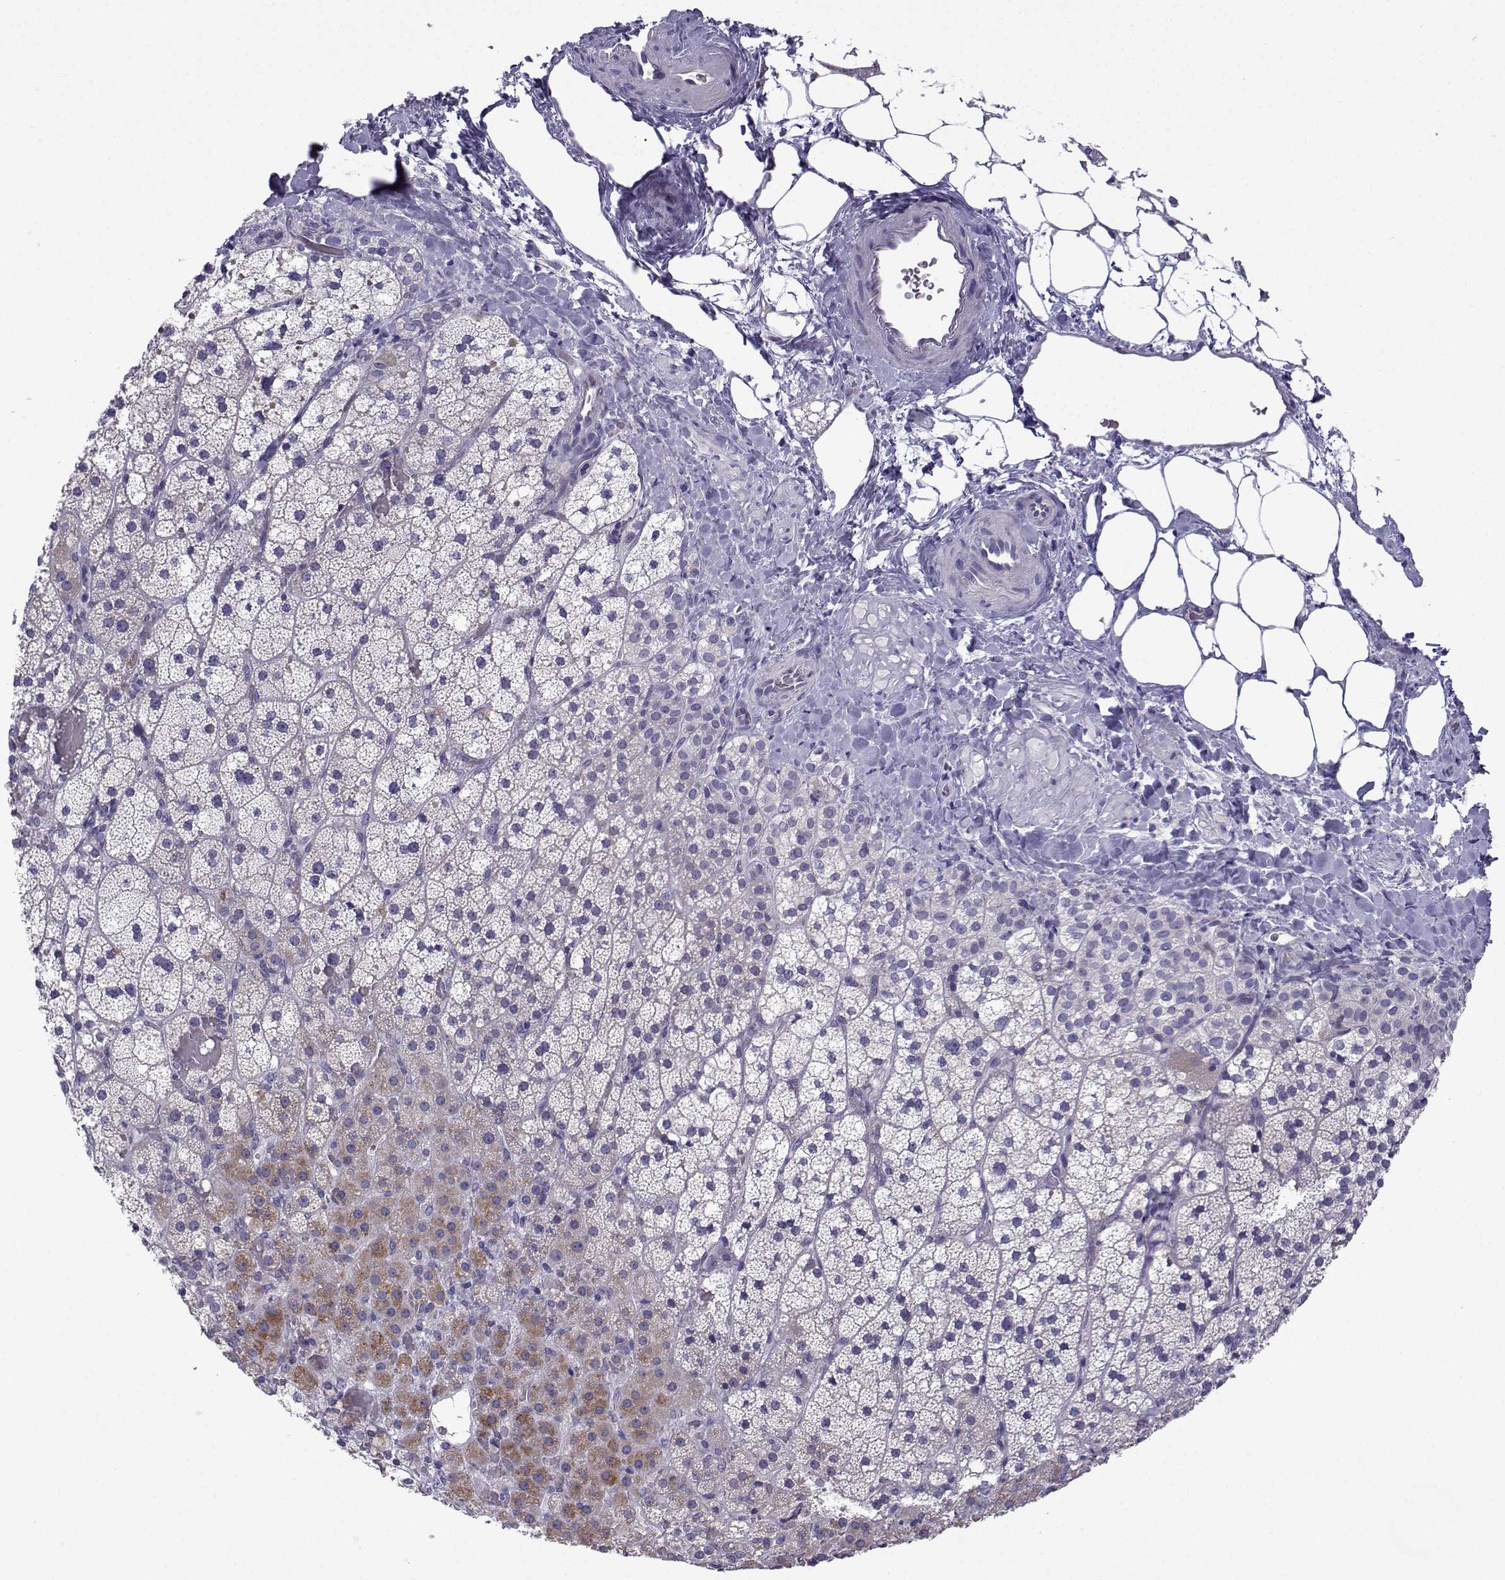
{"staining": {"intensity": "moderate", "quantity": "<25%", "location": "cytoplasmic/membranous"}, "tissue": "adrenal gland", "cell_type": "Glandular cells", "image_type": "normal", "snomed": [{"axis": "morphology", "description": "Normal tissue, NOS"}, {"axis": "topography", "description": "Adrenal gland"}], "caption": "Benign adrenal gland displays moderate cytoplasmic/membranous expression in approximately <25% of glandular cells, visualized by immunohistochemistry.", "gene": "CFAP70", "patient": {"sex": "male", "age": 53}}